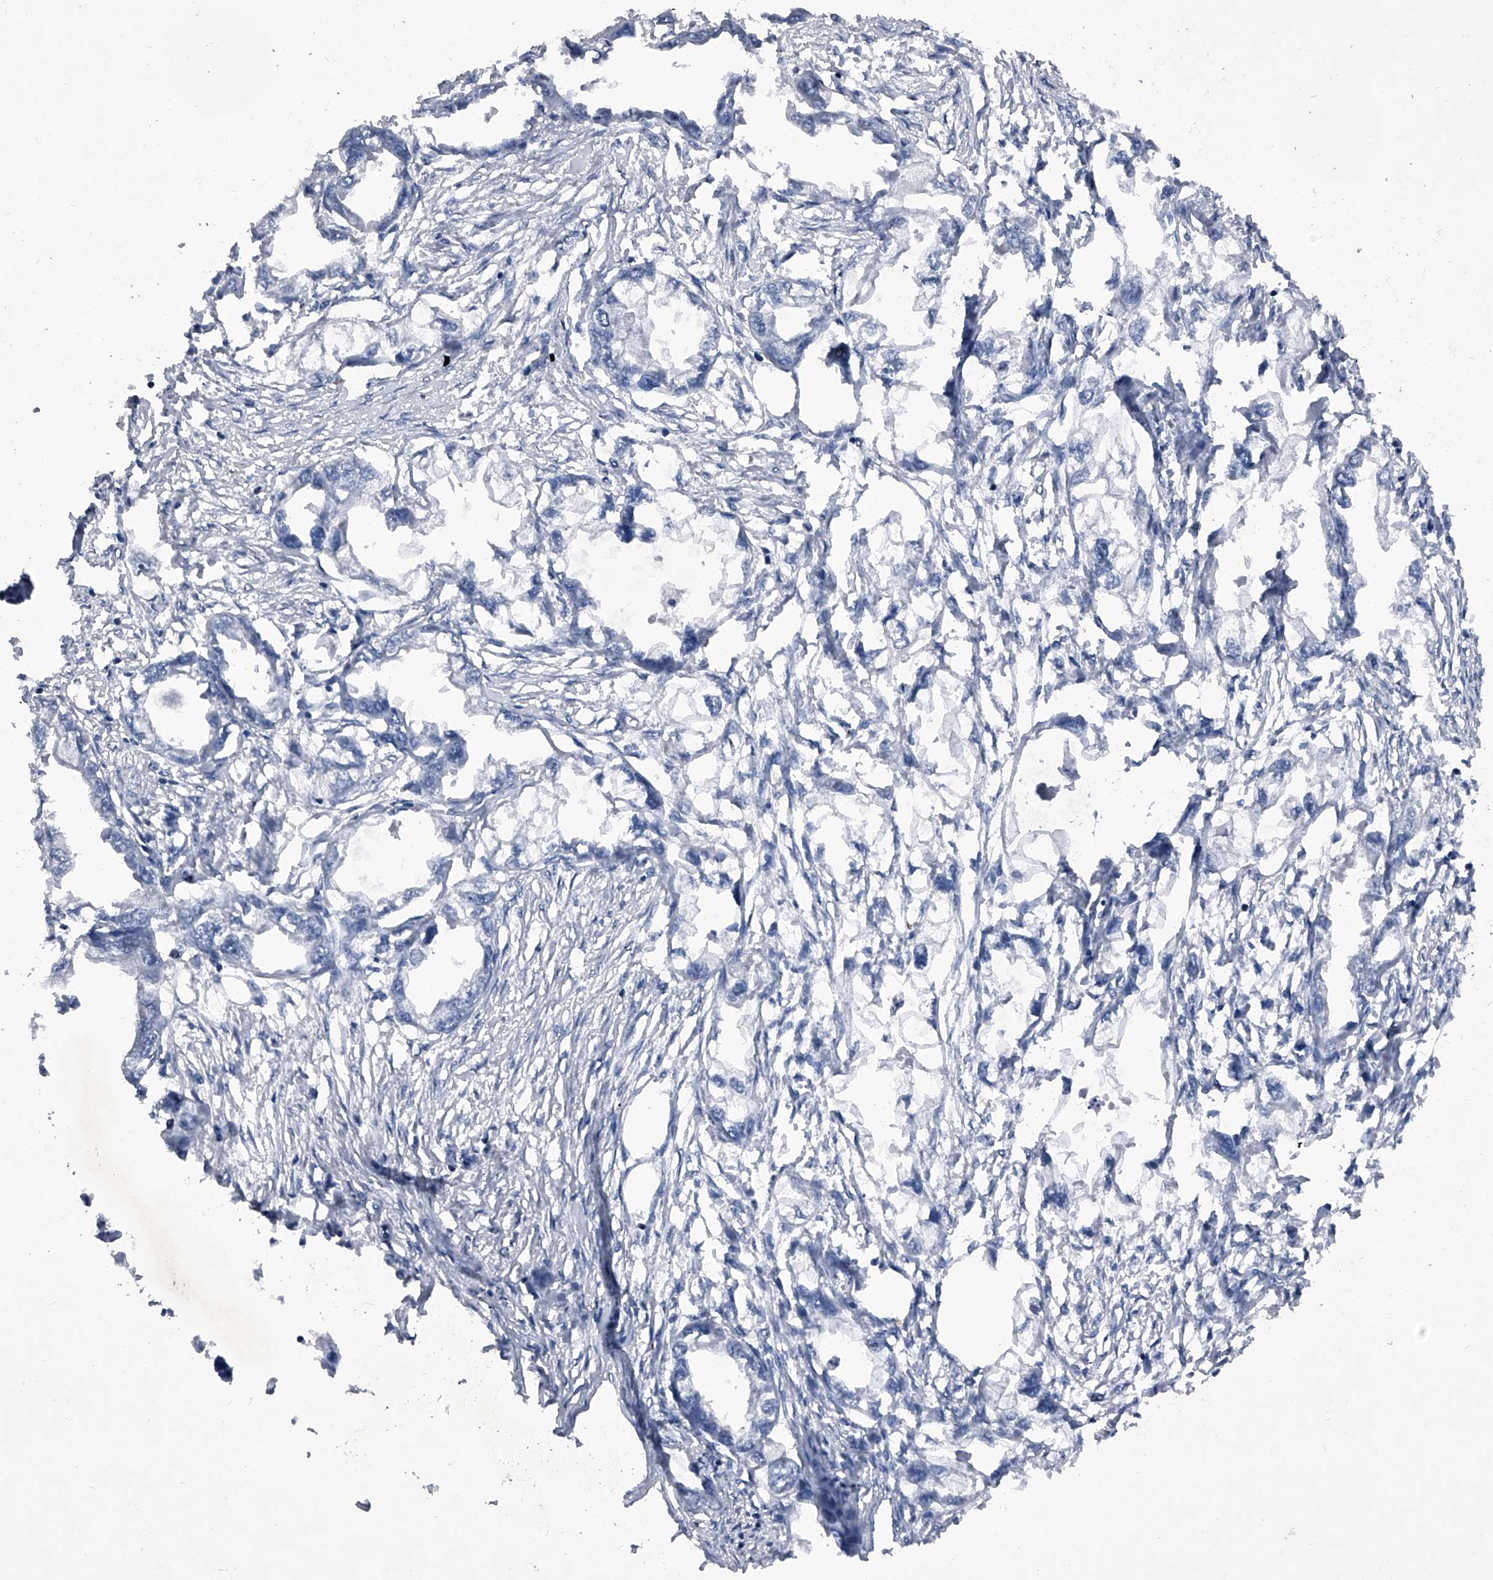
{"staining": {"intensity": "negative", "quantity": "none", "location": "none"}, "tissue": "endometrial cancer", "cell_type": "Tumor cells", "image_type": "cancer", "snomed": [{"axis": "morphology", "description": "Adenocarcinoma, NOS"}, {"axis": "morphology", "description": "Adenocarcinoma, metastatic, NOS"}, {"axis": "topography", "description": "Adipose tissue"}, {"axis": "topography", "description": "Endometrium"}], "caption": "This image is of endometrial metastatic adenocarcinoma stained with immunohistochemistry to label a protein in brown with the nuclei are counter-stained blue. There is no positivity in tumor cells.", "gene": "ELK4", "patient": {"sex": "female", "age": 67}}